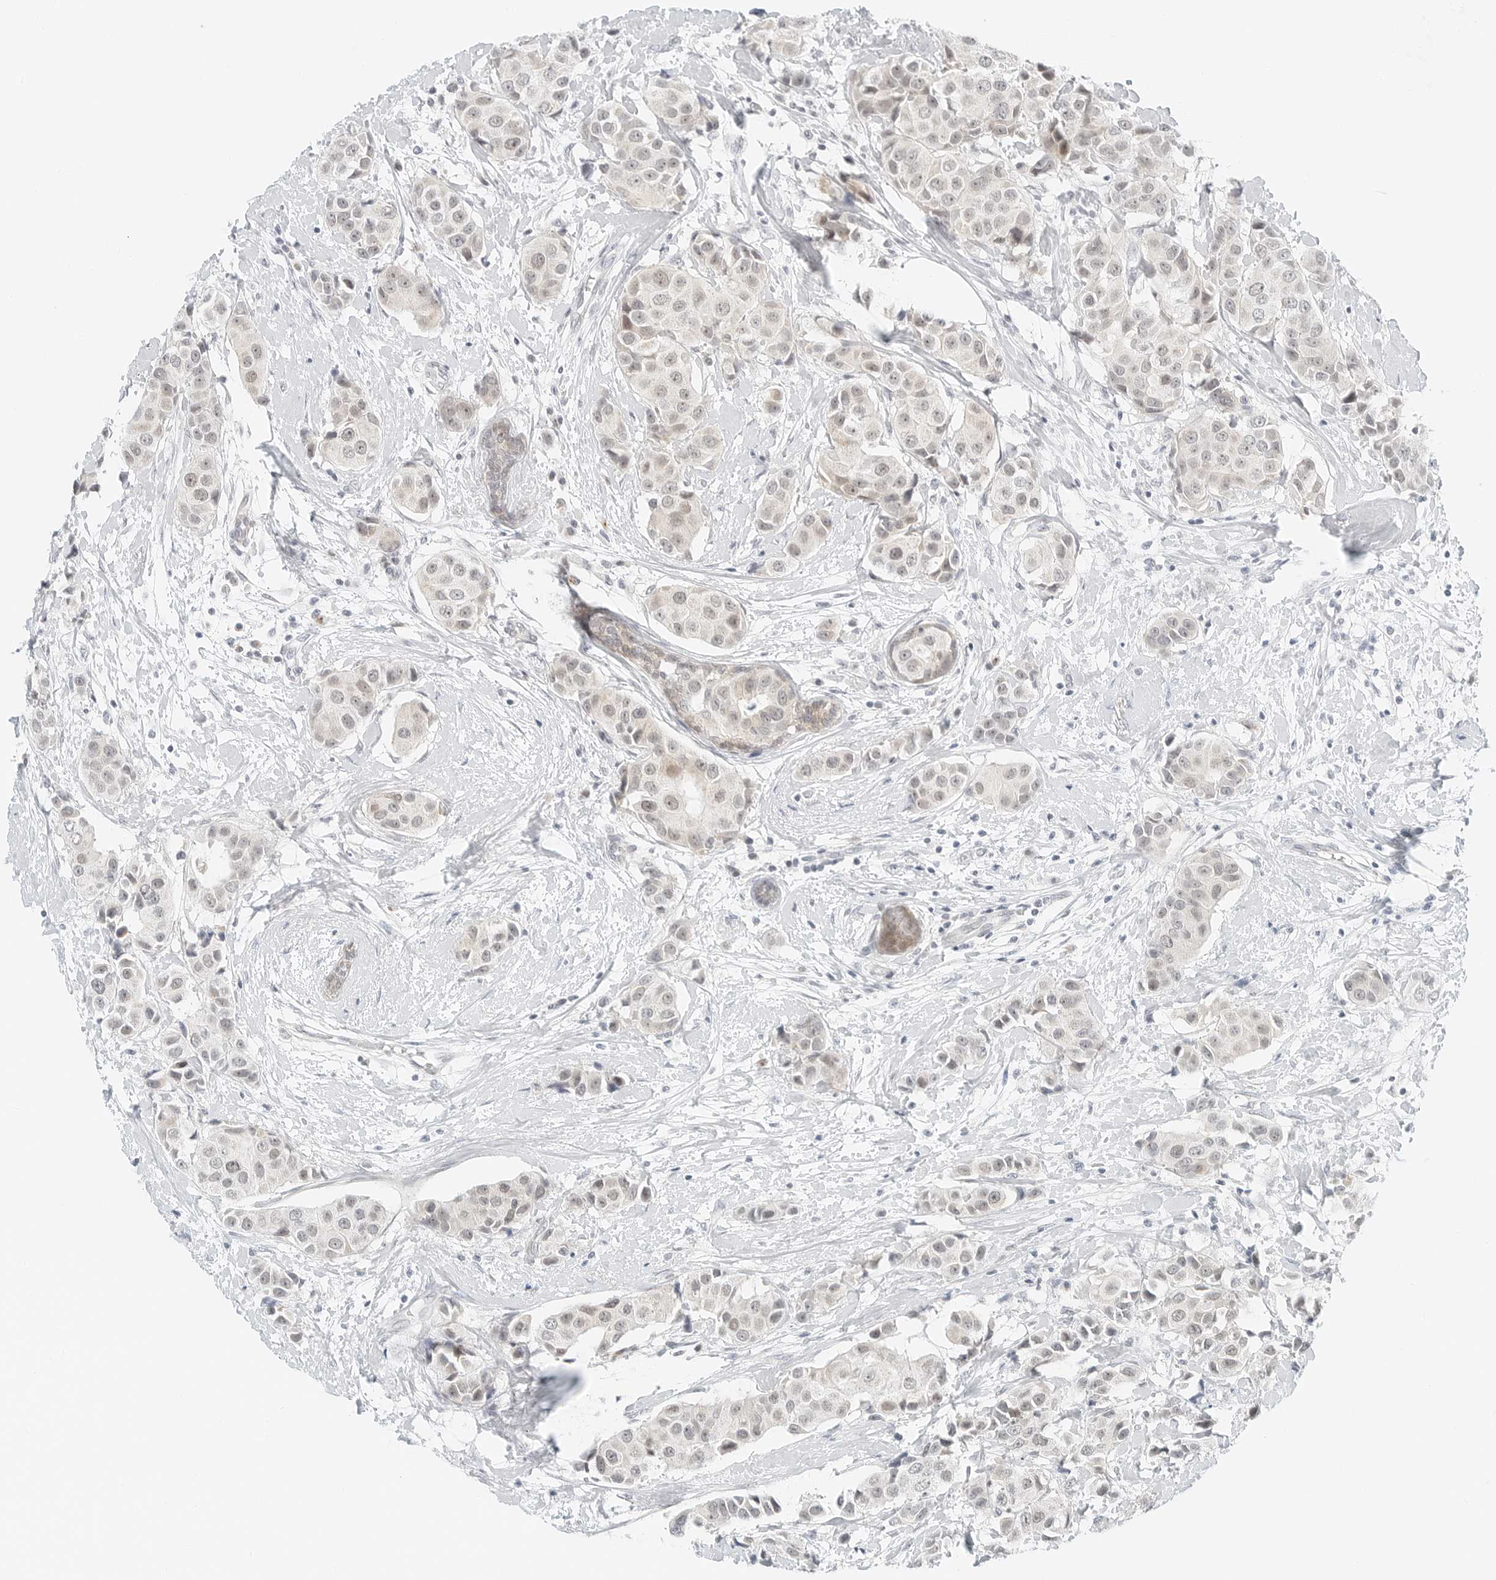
{"staining": {"intensity": "weak", "quantity": "<25%", "location": "nuclear"}, "tissue": "breast cancer", "cell_type": "Tumor cells", "image_type": "cancer", "snomed": [{"axis": "morphology", "description": "Normal tissue, NOS"}, {"axis": "morphology", "description": "Duct carcinoma"}, {"axis": "topography", "description": "Breast"}], "caption": "Immunohistochemistry micrograph of human intraductal carcinoma (breast) stained for a protein (brown), which shows no positivity in tumor cells.", "gene": "CCSAP", "patient": {"sex": "female", "age": 39}}